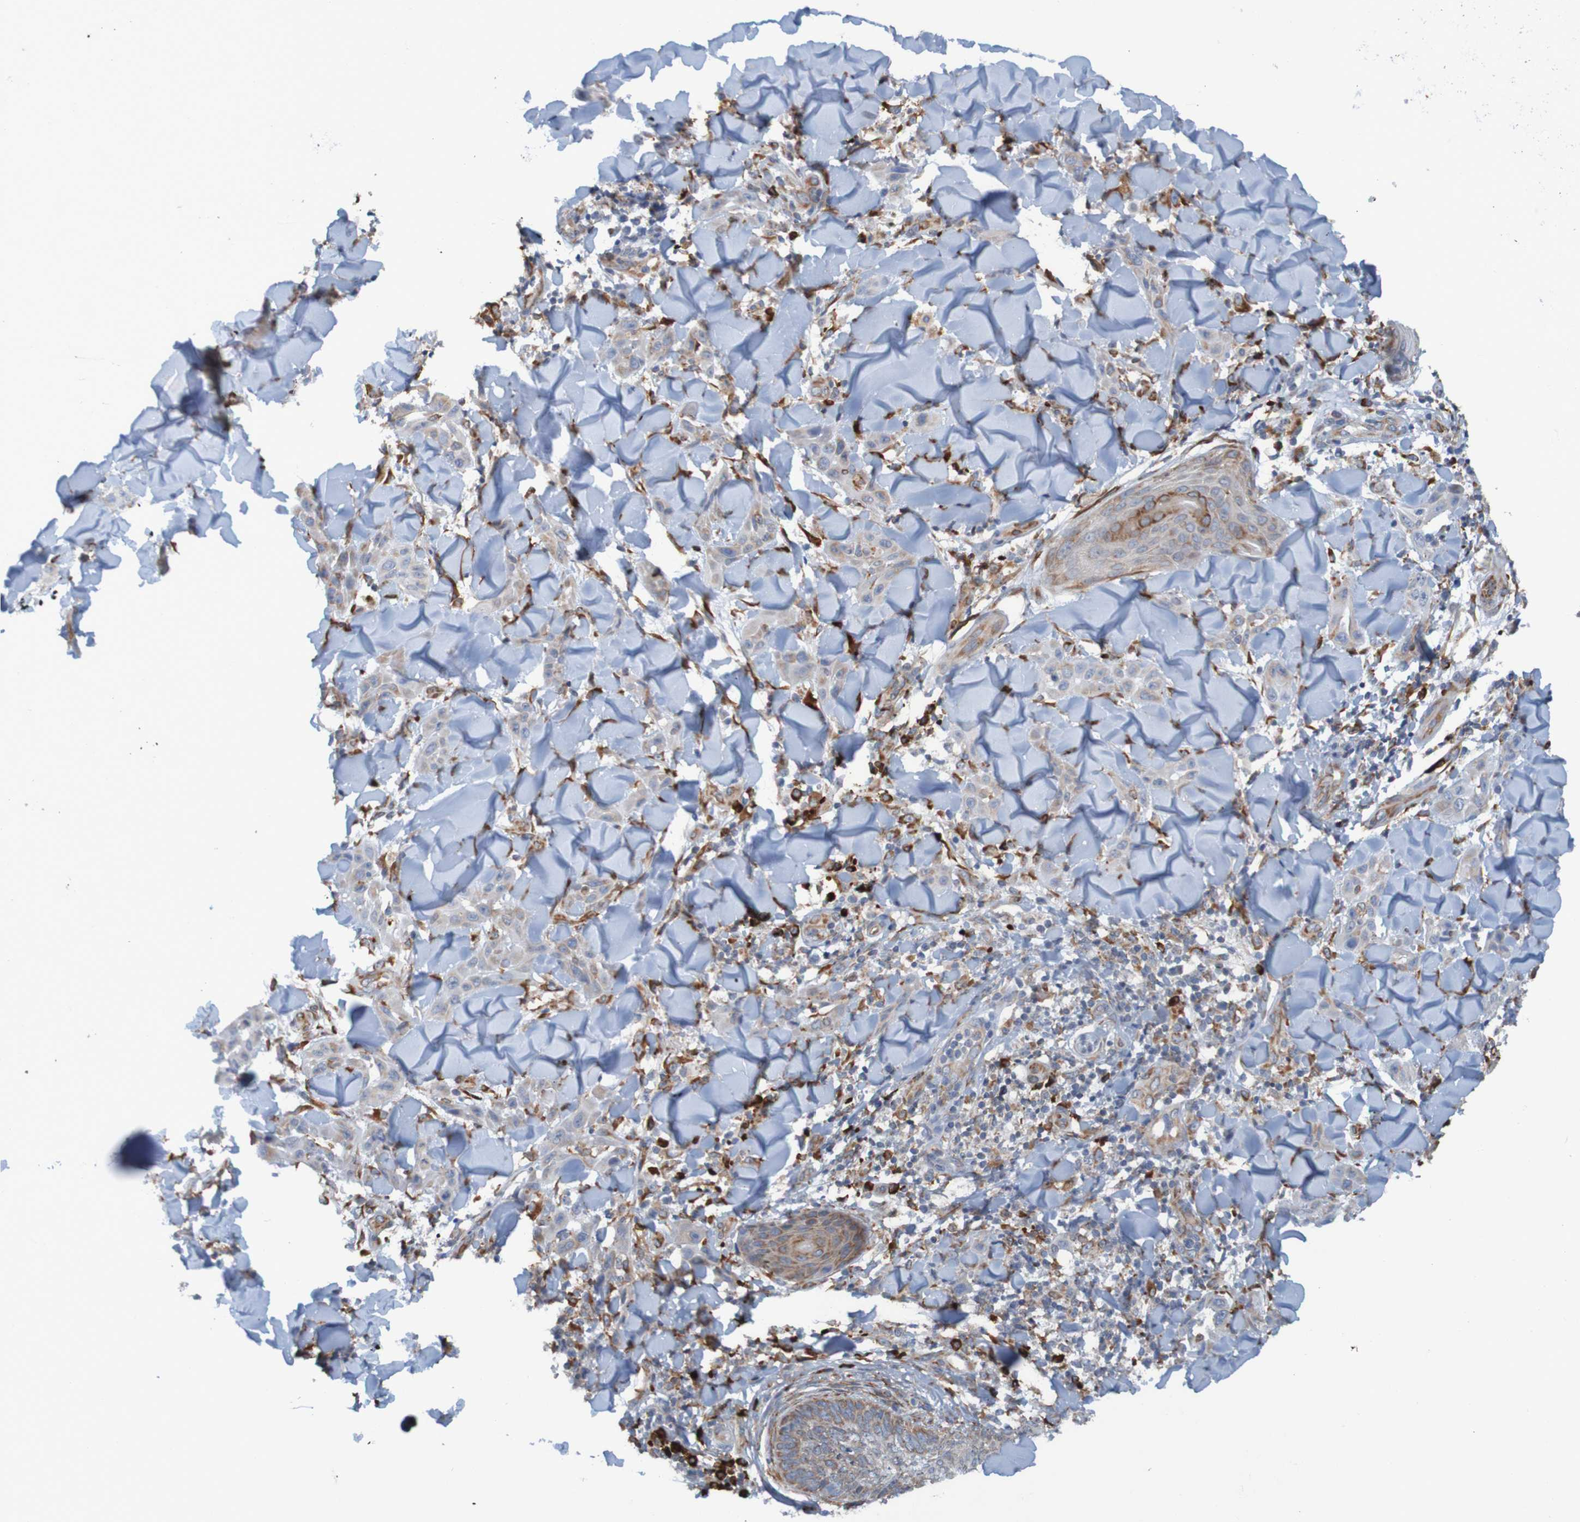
{"staining": {"intensity": "negative", "quantity": "none", "location": "none"}, "tissue": "skin cancer", "cell_type": "Tumor cells", "image_type": "cancer", "snomed": [{"axis": "morphology", "description": "Squamous cell carcinoma, NOS"}, {"axis": "topography", "description": "Skin"}], "caption": "Skin cancer (squamous cell carcinoma) stained for a protein using IHC shows no staining tumor cells.", "gene": "SSR1", "patient": {"sex": "male", "age": 24}}